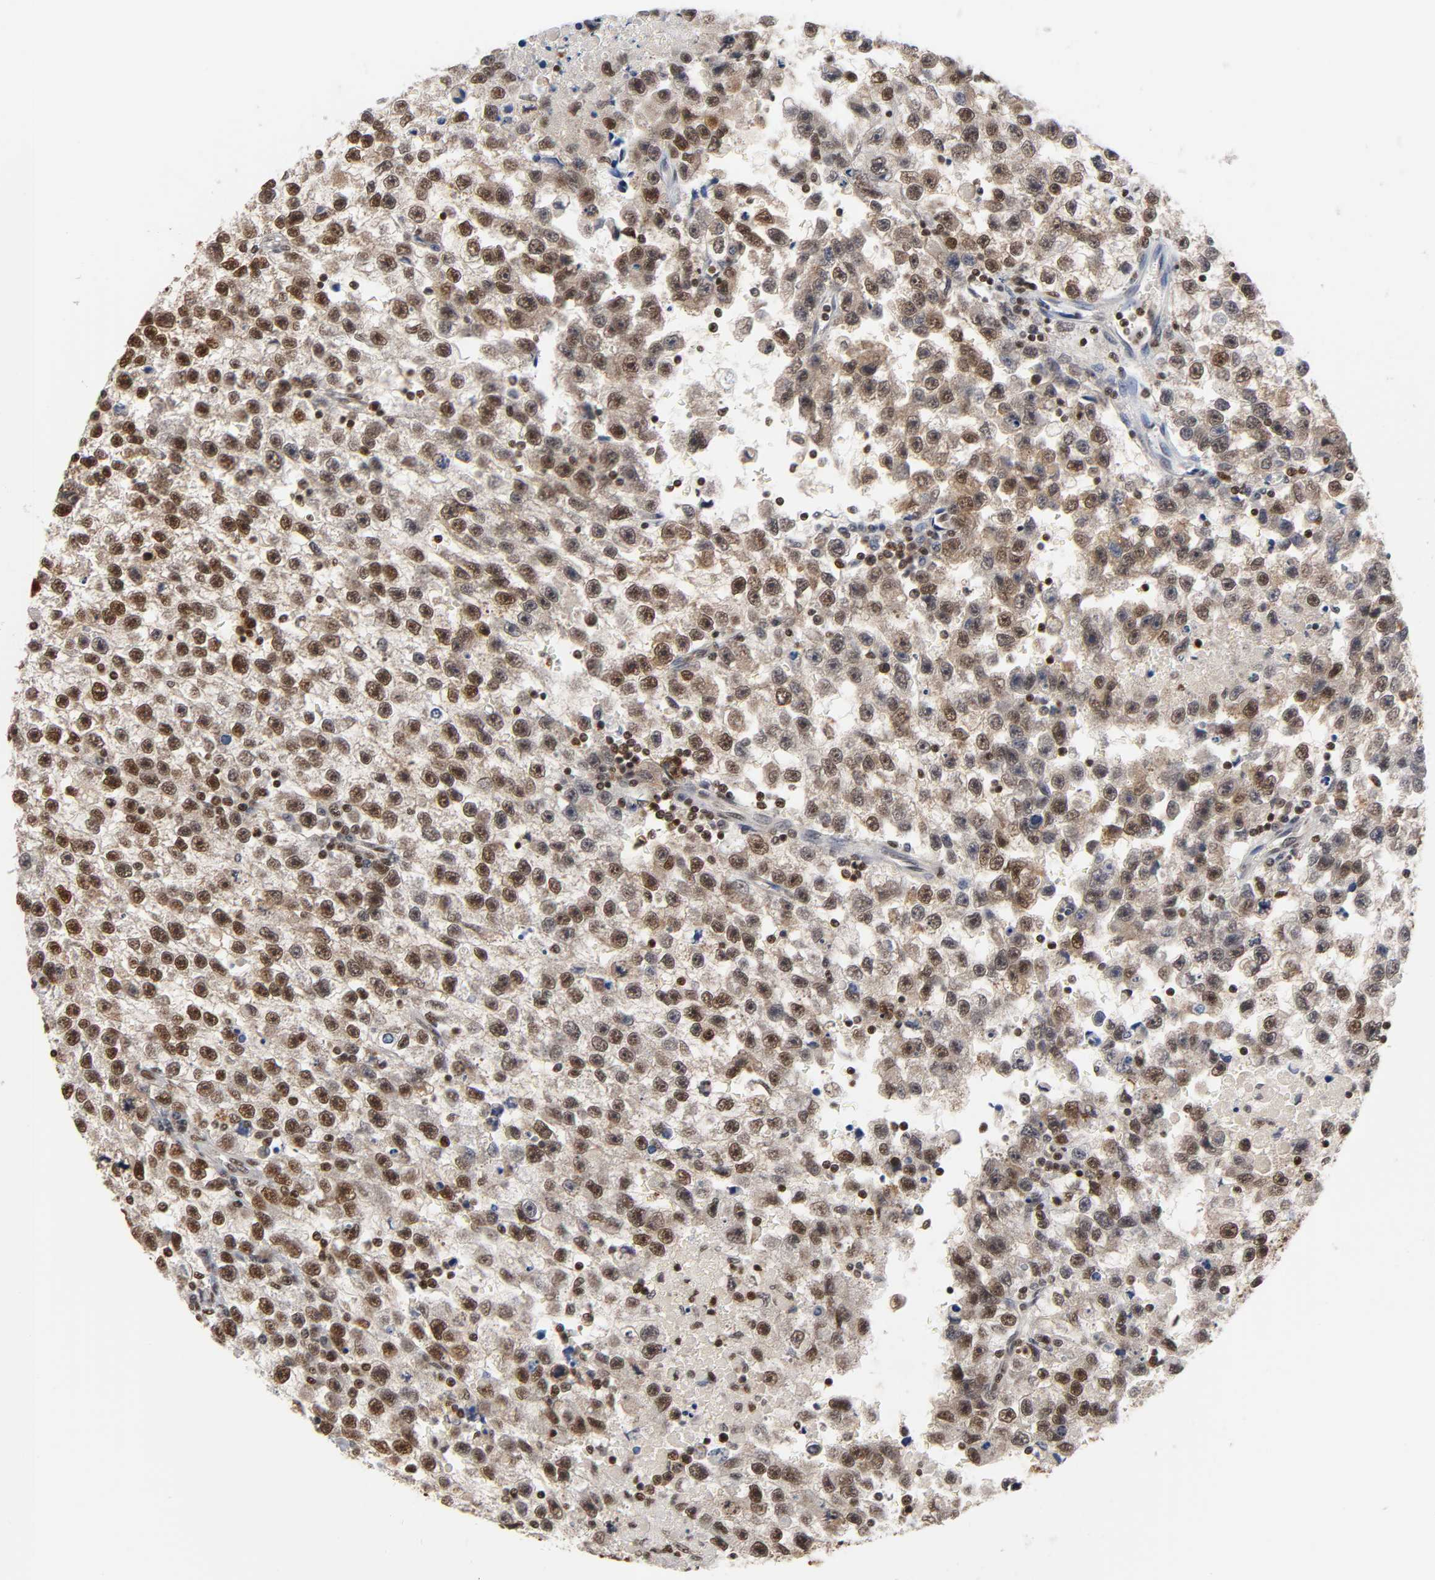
{"staining": {"intensity": "strong", "quantity": ">75%", "location": "nuclear"}, "tissue": "testis cancer", "cell_type": "Tumor cells", "image_type": "cancer", "snomed": [{"axis": "morphology", "description": "Seminoma, NOS"}, {"axis": "topography", "description": "Testis"}], "caption": "The photomicrograph reveals a brown stain indicating the presence of a protein in the nuclear of tumor cells in seminoma (testis).", "gene": "ILKAP", "patient": {"sex": "male", "age": 33}}